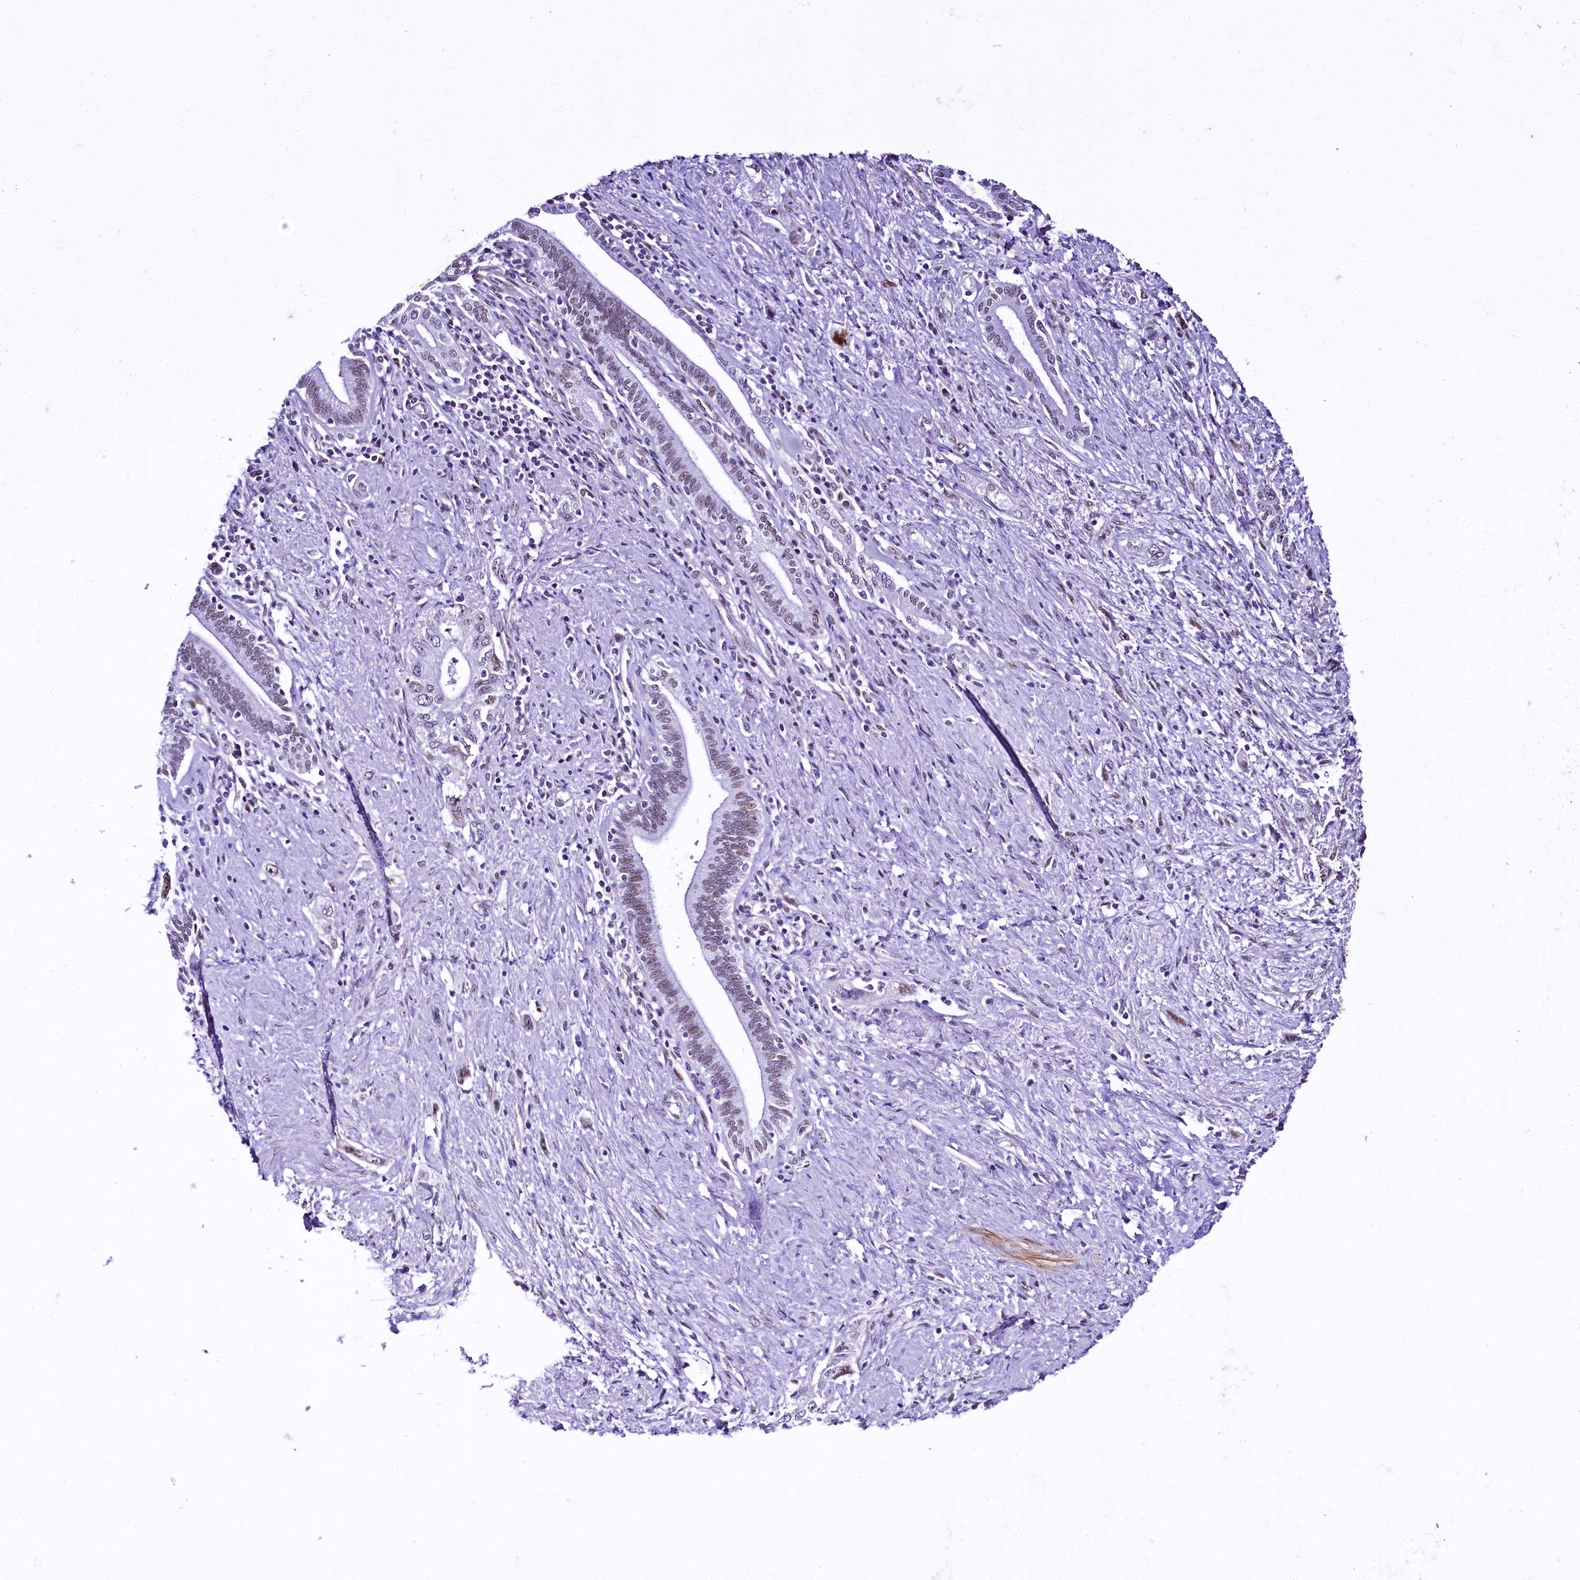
{"staining": {"intensity": "weak", "quantity": "<25%", "location": "nuclear"}, "tissue": "pancreatic cancer", "cell_type": "Tumor cells", "image_type": "cancer", "snomed": [{"axis": "morphology", "description": "Adenocarcinoma, NOS"}, {"axis": "topography", "description": "Pancreas"}], "caption": "An immunohistochemistry histopathology image of pancreatic cancer (adenocarcinoma) is shown. There is no staining in tumor cells of pancreatic cancer (adenocarcinoma).", "gene": "SAMD10", "patient": {"sex": "female", "age": 73}}